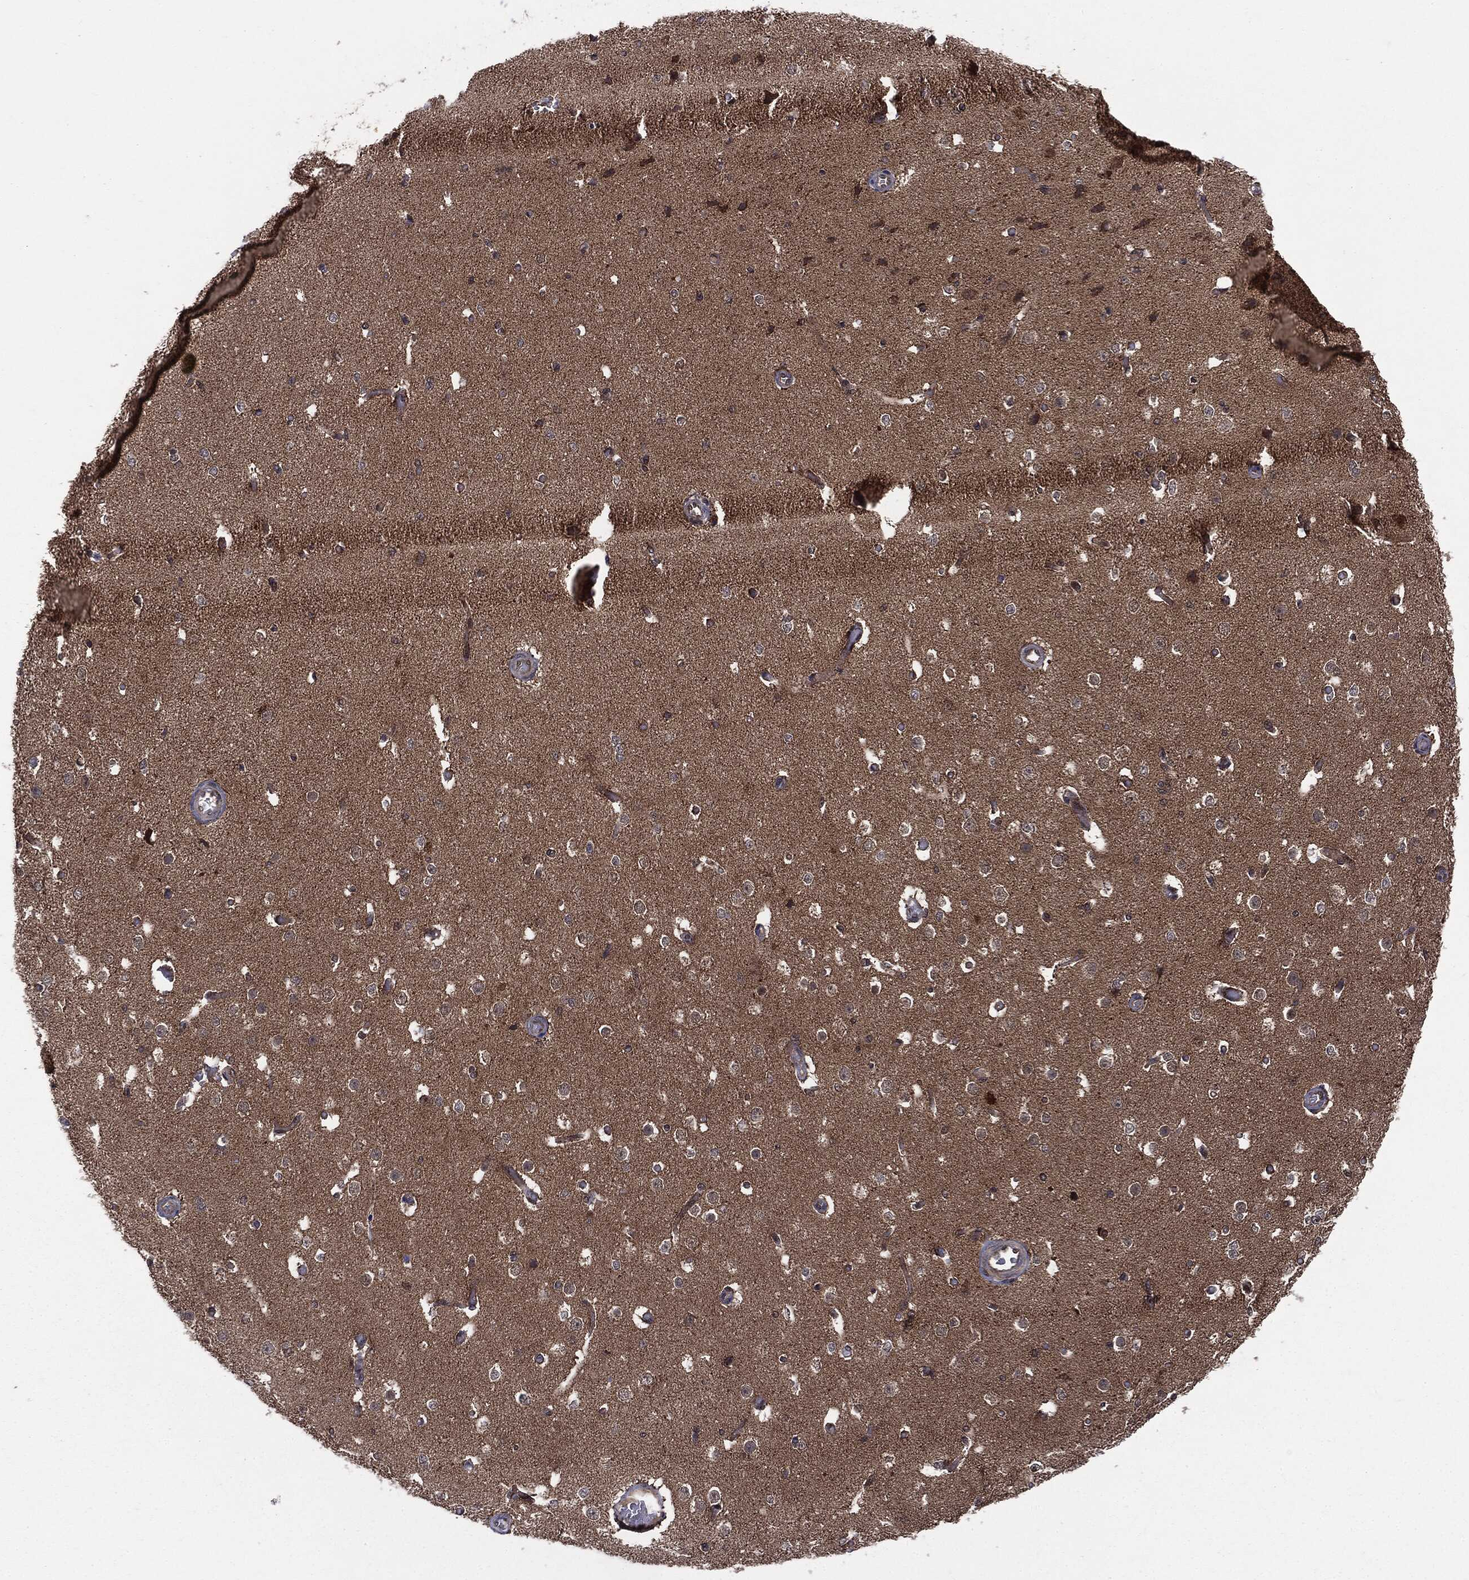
{"staining": {"intensity": "negative", "quantity": "none", "location": "none"}, "tissue": "cerebral cortex", "cell_type": "Endothelial cells", "image_type": "normal", "snomed": [{"axis": "morphology", "description": "Normal tissue, NOS"}, {"axis": "morphology", "description": "Inflammation, NOS"}, {"axis": "topography", "description": "Cerebral cortex"}], "caption": "Immunohistochemistry (IHC) micrograph of unremarkable cerebral cortex: cerebral cortex stained with DAB (3,3'-diaminobenzidine) displays no significant protein expression in endothelial cells.", "gene": "PTPA", "patient": {"sex": "male", "age": 6}}